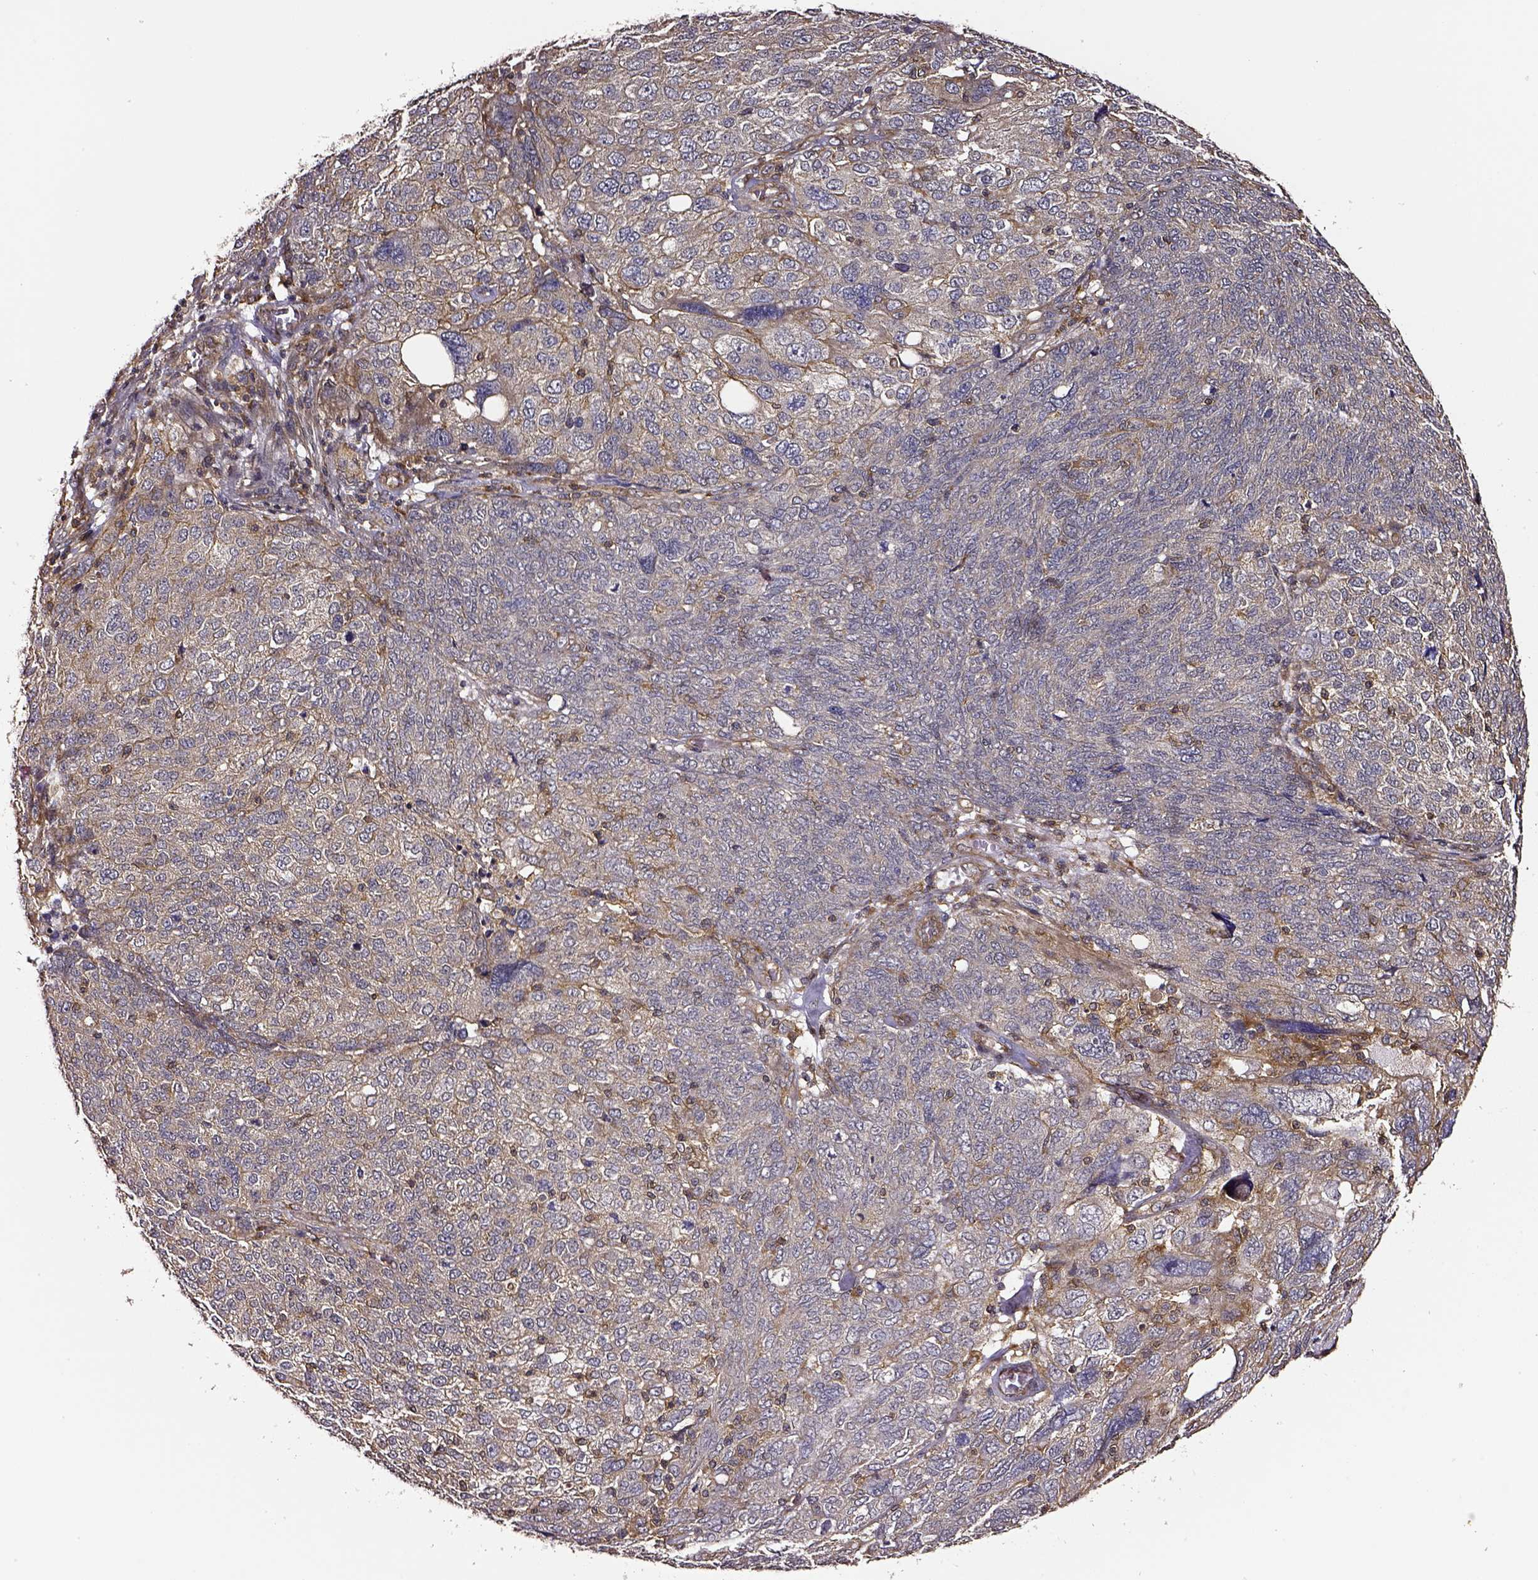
{"staining": {"intensity": "weak", "quantity": ">75%", "location": "cytoplasmic/membranous"}, "tissue": "ovarian cancer", "cell_type": "Tumor cells", "image_type": "cancer", "snomed": [{"axis": "morphology", "description": "Carcinoma, endometroid"}, {"axis": "topography", "description": "Ovary"}], "caption": "A histopathology image showing weak cytoplasmic/membranous positivity in about >75% of tumor cells in ovarian endometroid carcinoma, as visualized by brown immunohistochemical staining.", "gene": "RASSF5", "patient": {"sex": "female", "age": 58}}